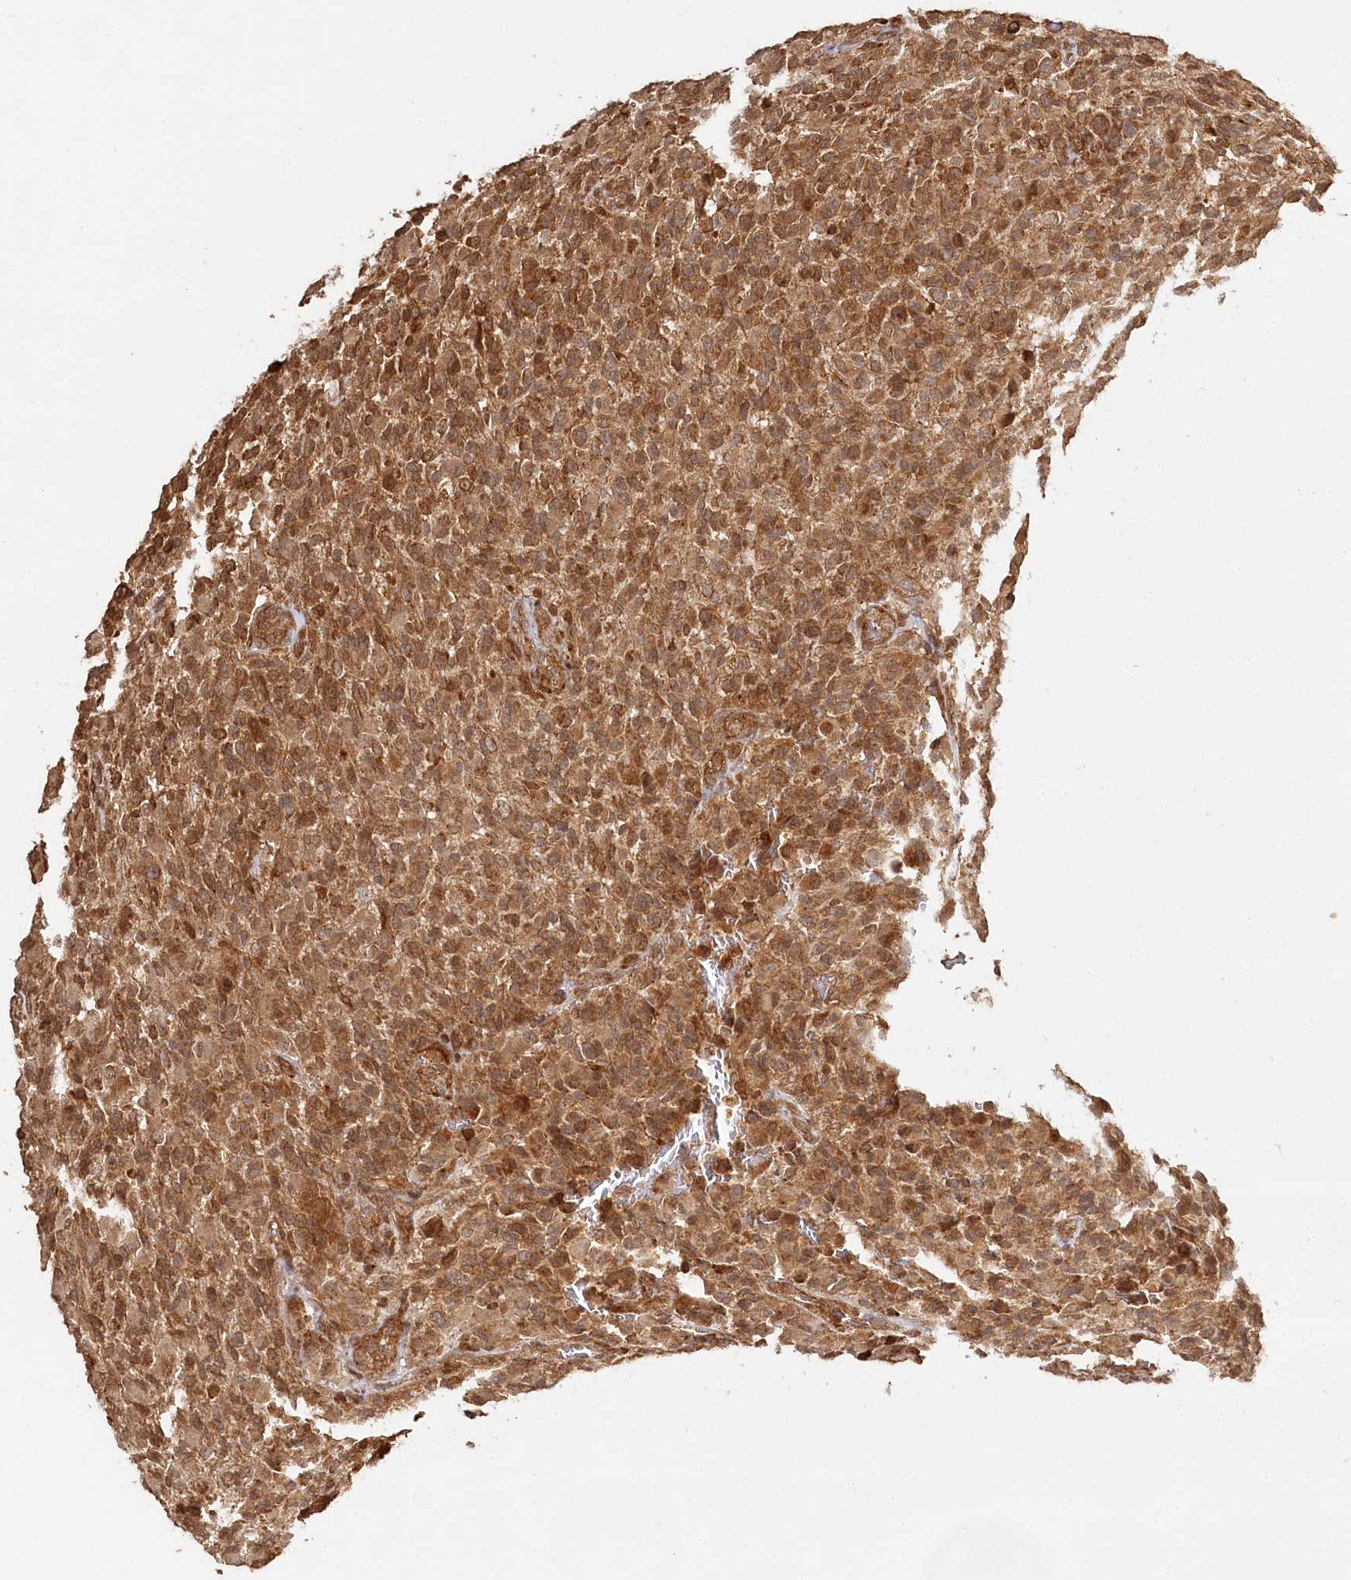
{"staining": {"intensity": "strong", "quantity": ">75%", "location": "cytoplasmic/membranous,nuclear"}, "tissue": "glioma", "cell_type": "Tumor cells", "image_type": "cancer", "snomed": [{"axis": "morphology", "description": "Glioma, malignant, High grade"}, {"axis": "topography", "description": "Brain"}], "caption": "IHC photomicrograph of neoplastic tissue: malignant high-grade glioma stained using immunohistochemistry reveals high levels of strong protein expression localized specifically in the cytoplasmic/membranous and nuclear of tumor cells, appearing as a cytoplasmic/membranous and nuclear brown color.", "gene": "ULK2", "patient": {"sex": "male", "age": 71}}